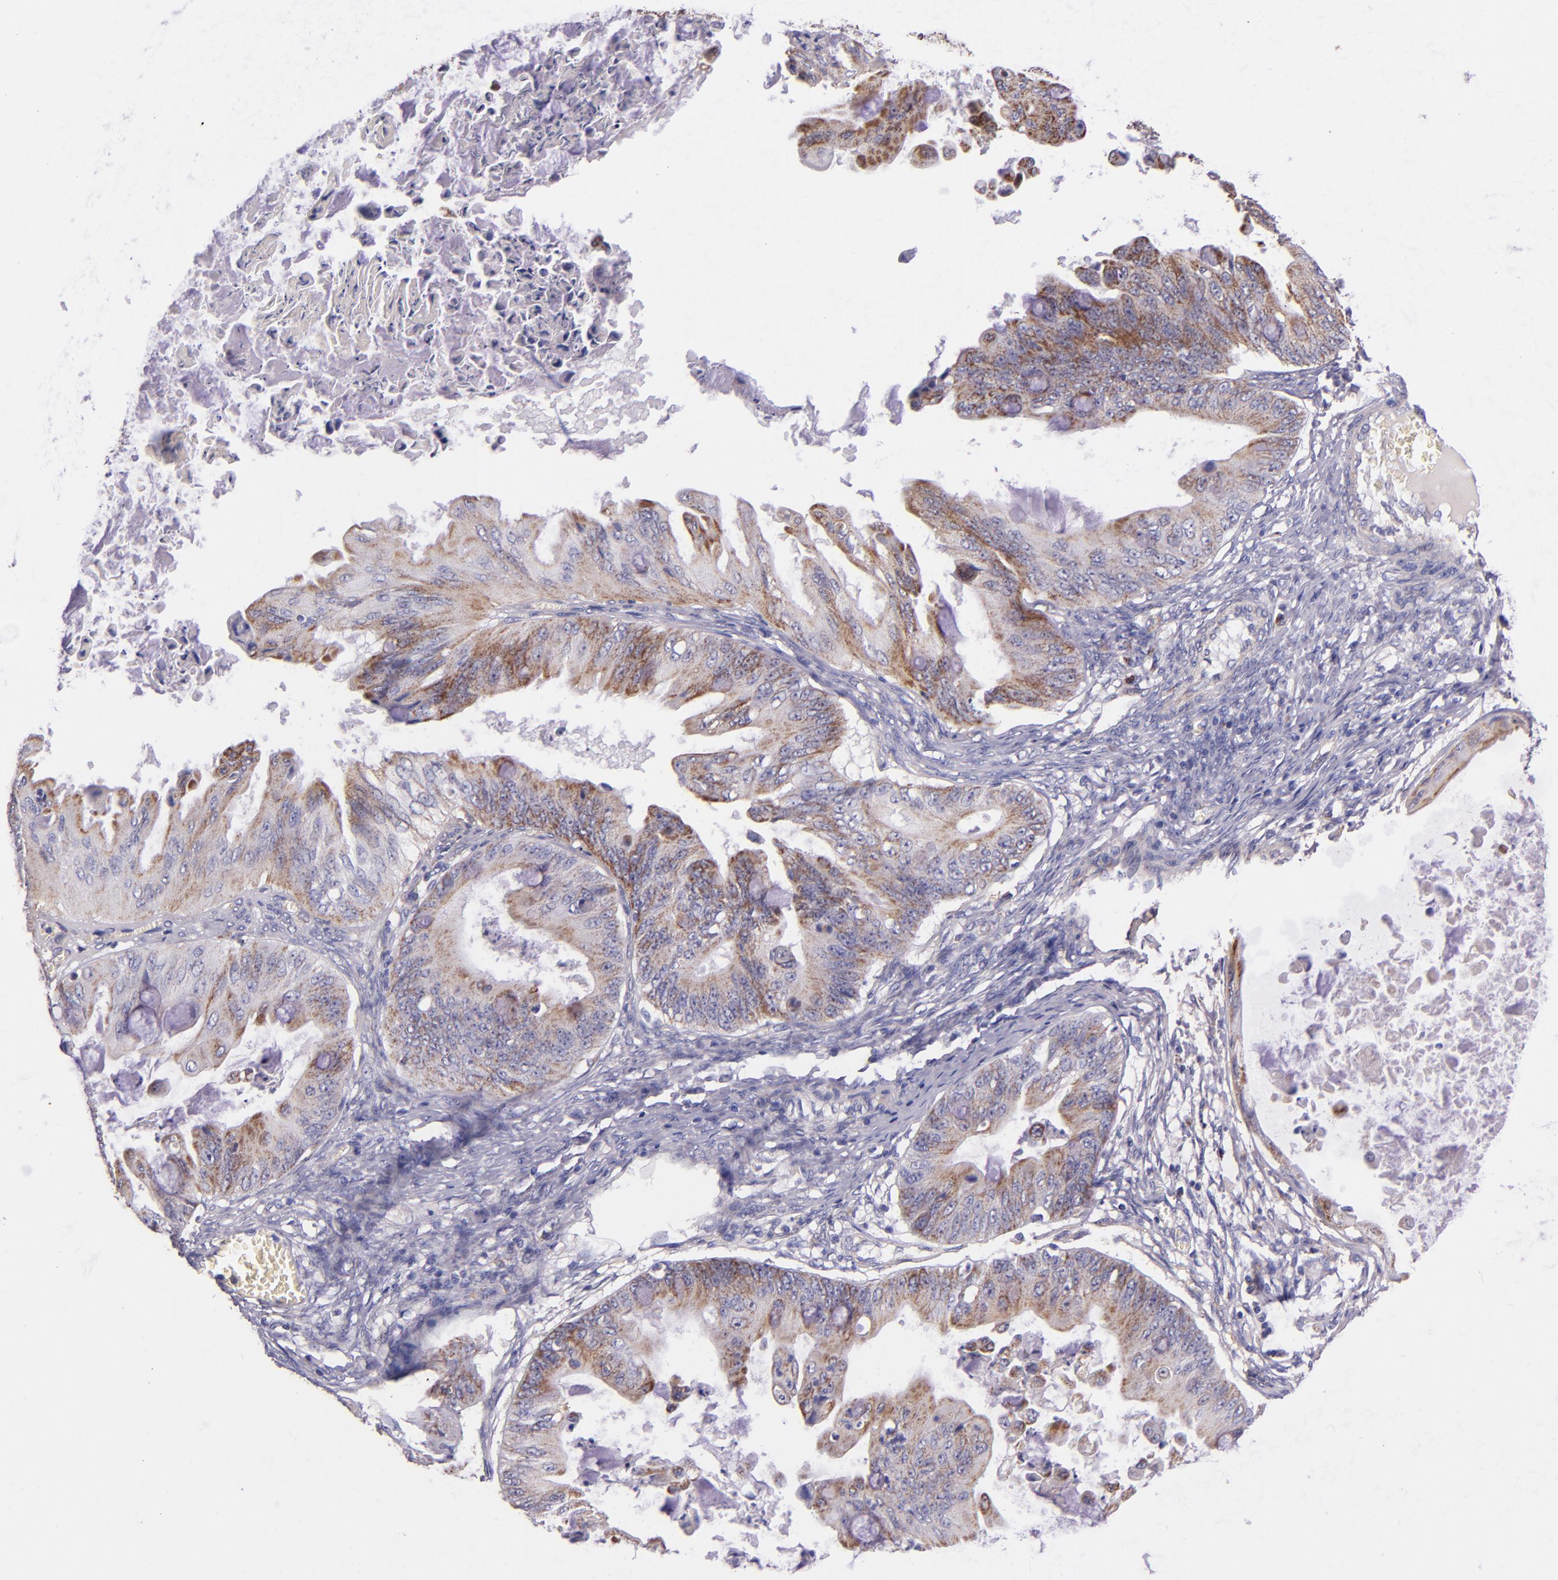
{"staining": {"intensity": "weak", "quantity": "25%-75%", "location": "cytoplasmic/membranous"}, "tissue": "ovarian cancer", "cell_type": "Tumor cells", "image_type": "cancer", "snomed": [{"axis": "morphology", "description": "Cystadenocarcinoma, mucinous, NOS"}, {"axis": "topography", "description": "Ovary"}], "caption": "Ovarian mucinous cystadenocarcinoma stained with a protein marker displays weak staining in tumor cells.", "gene": "IDH3G", "patient": {"sex": "female", "age": 37}}